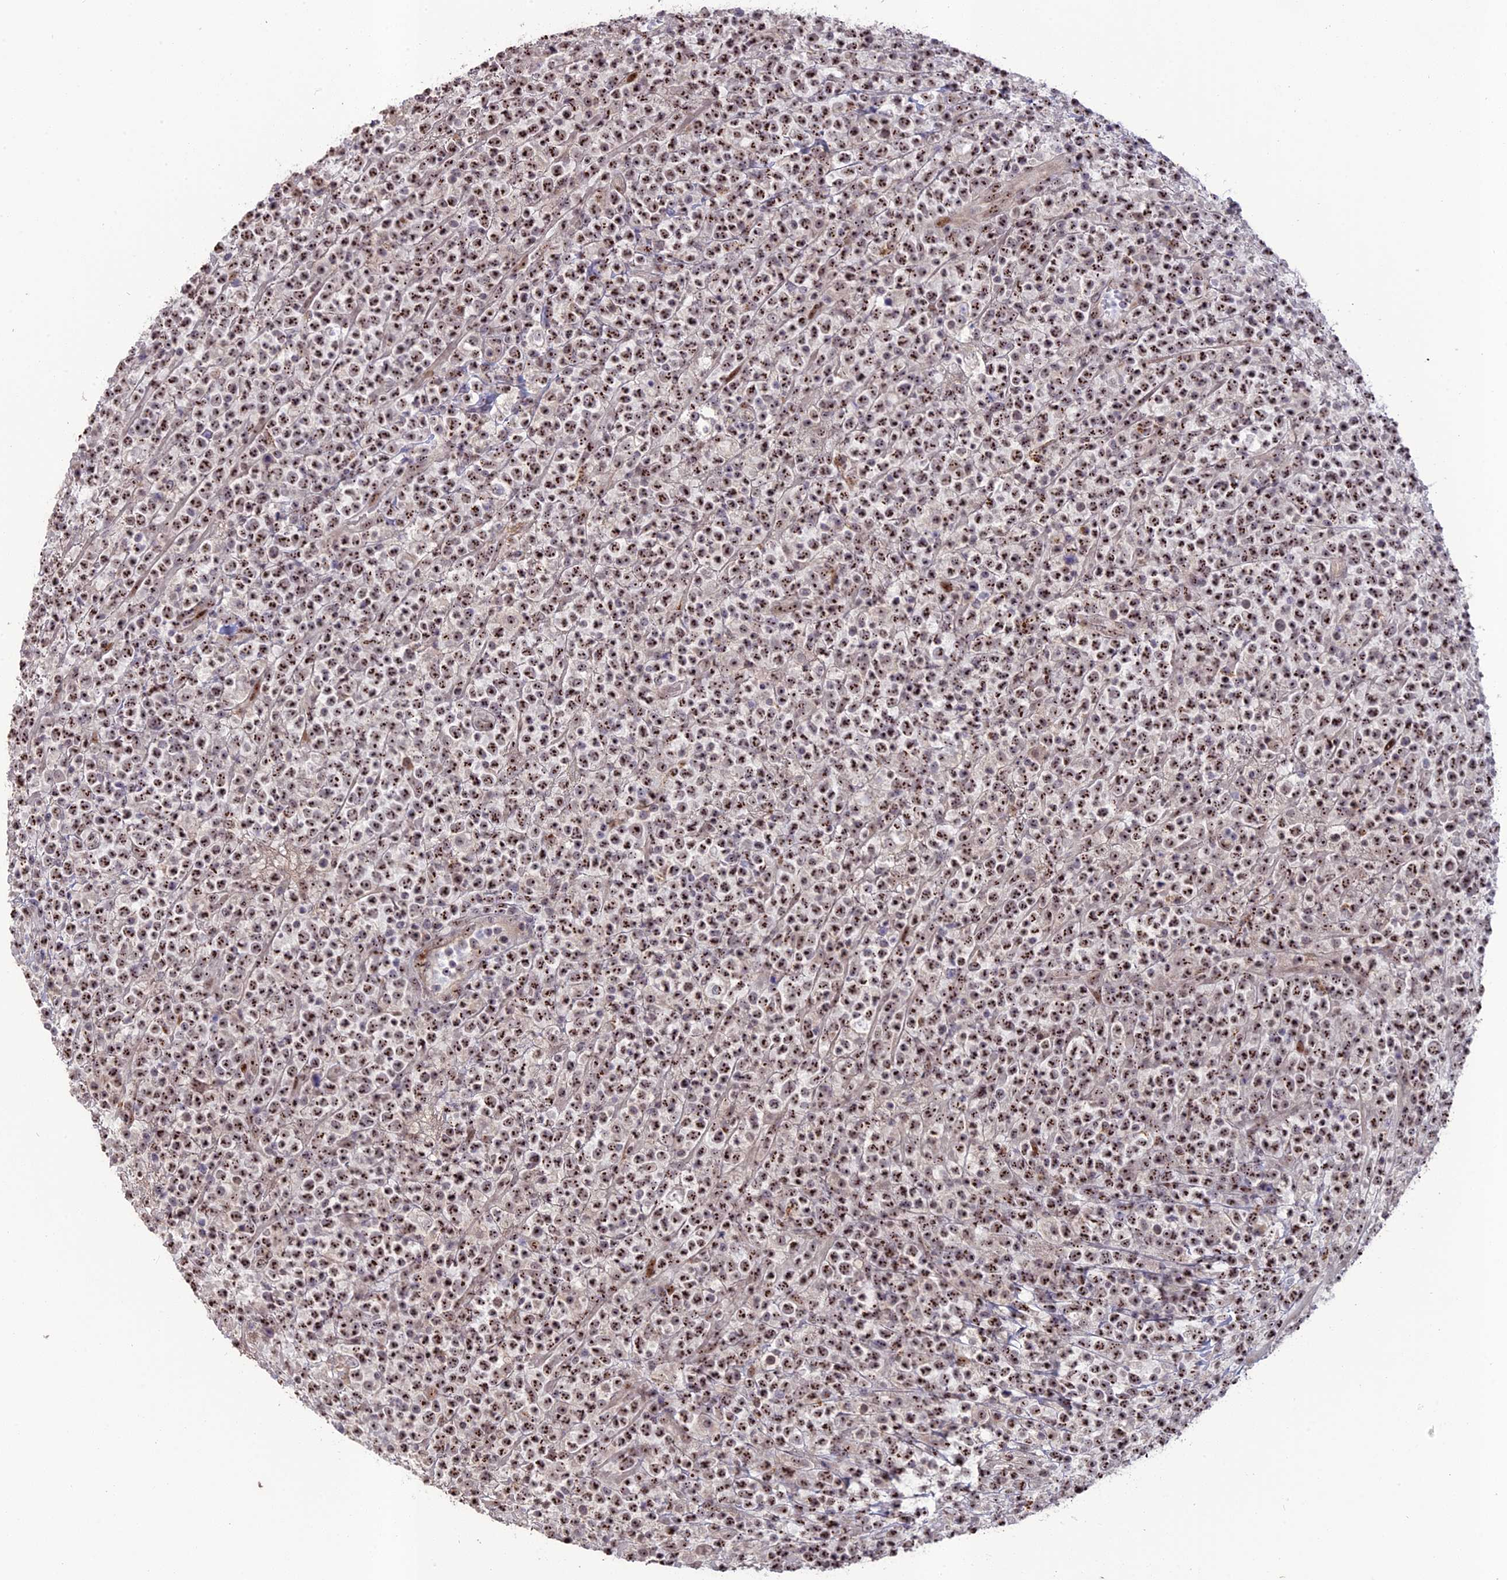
{"staining": {"intensity": "strong", "quantity": ">75%", "location": "nuclear"}, "tissue": "lymphoma", "cell_type": "Tumor cells", "image_type": "cancer", "snomed": [{"axis": "morphology", "description": "Malignant lymphoma, non-Hodgkin's type, High grade"}, {"axis": "topography", "description": "Colon"}], "caption": "Strong nuclear positivity for a protein is appreciated in about >75% of tumor cells of high-grade malignant lymphoma, non-Hodgkin's type using immunohistochemistry (IHC).", "gene": "FAM131A", "patient": {"sex": "female", "age": 53}}